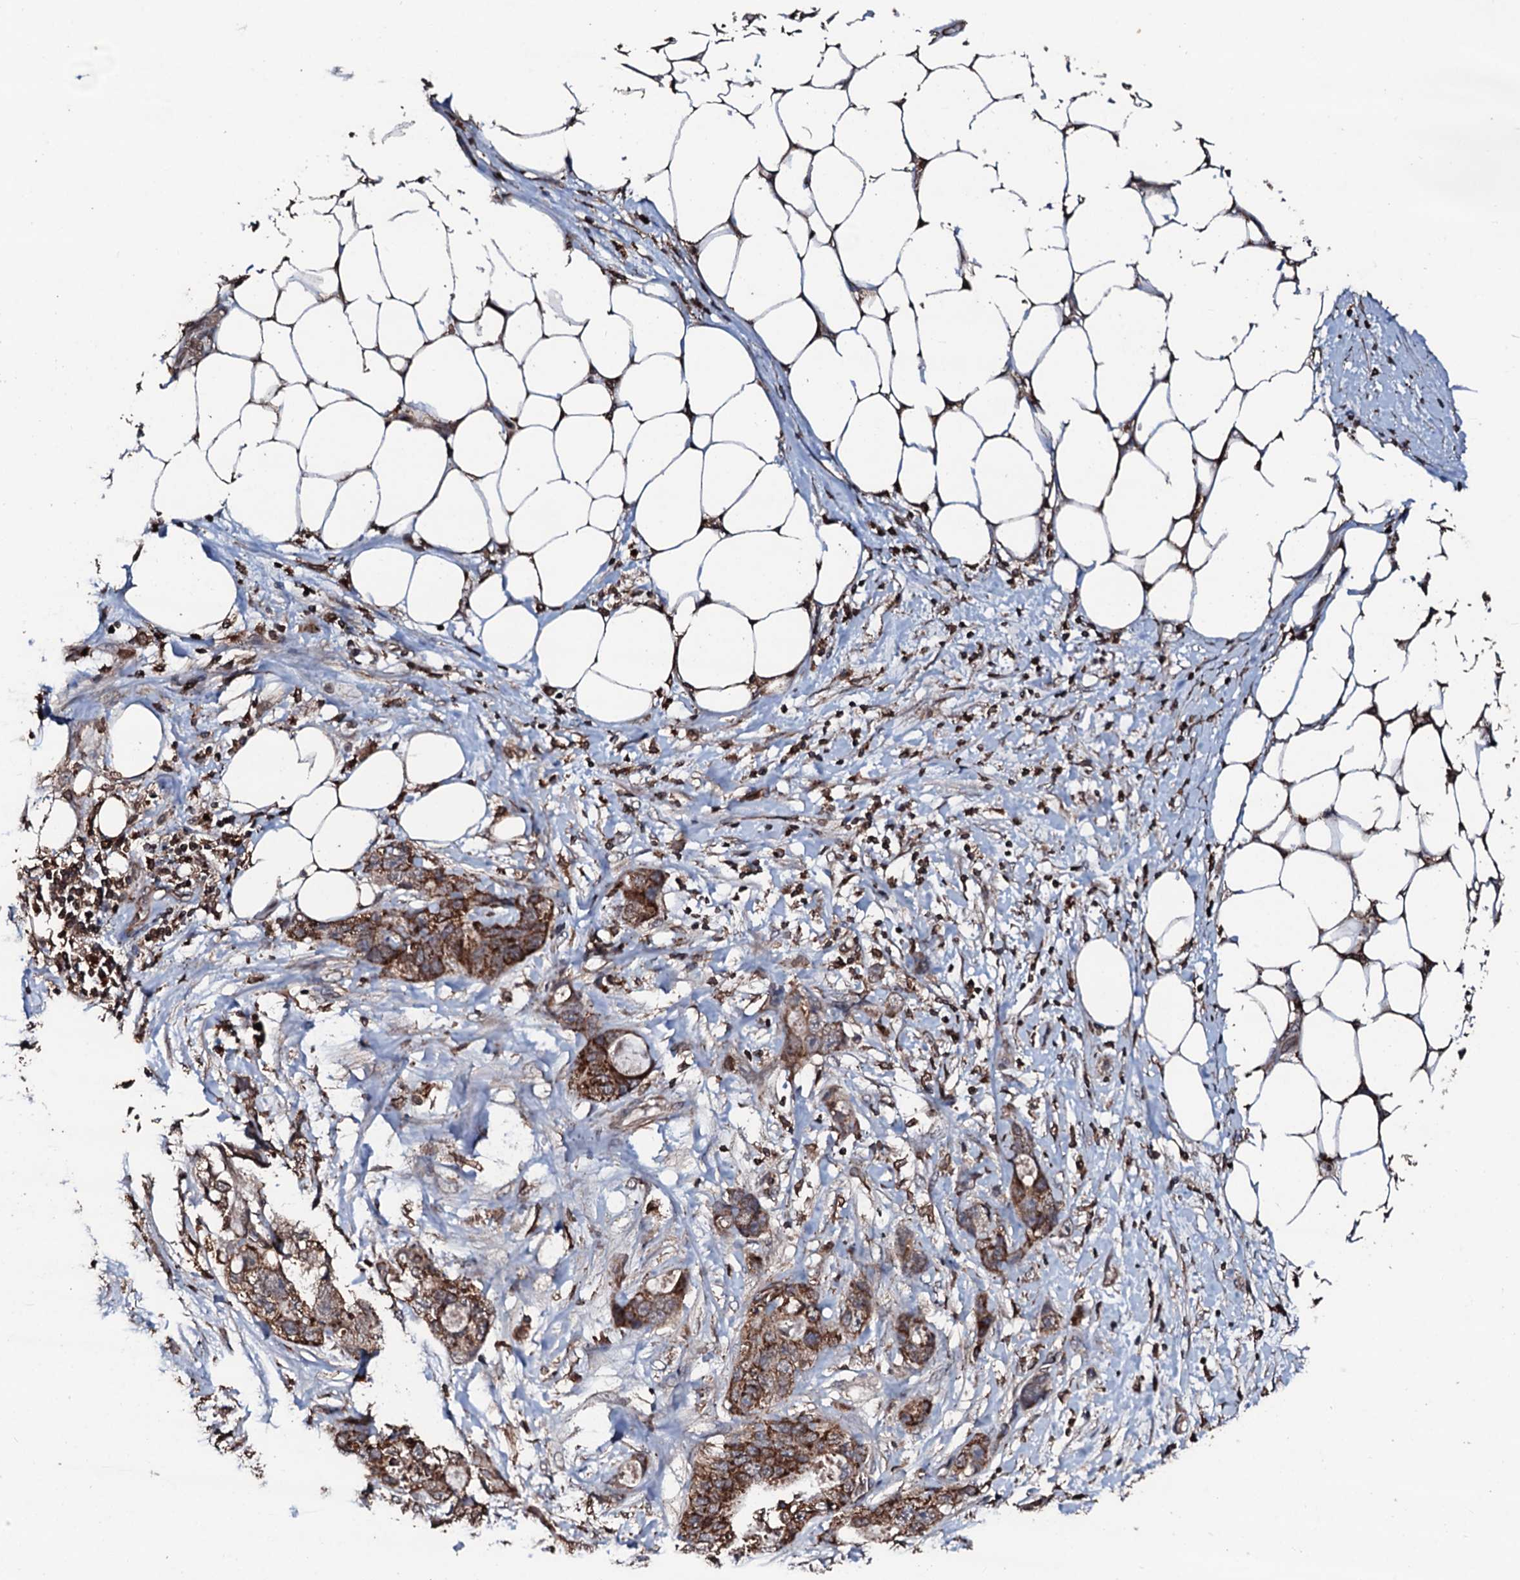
{"staining": {"intensity": "strong", "quantity": ">75%", "location": "cytoplasmic/membranous"}, "tissue": "stomach cancer", "cell_type": "Tumor cells", "image_type": "cancer", "snomed": [{"axis": "morphology", "description": "Adenocarcinoma, NOS"}, {"axis": "topography", "description": "Stomach"}], "caption": "Stomach adenocarcinoma was stained to show a protein in brown. There is high levels of strong cytoplasmic/membranous positivity in approximately >75% of tumor cells.", "gene": "SDHAF2", "patient": {"sex": "female", "age": 89}}